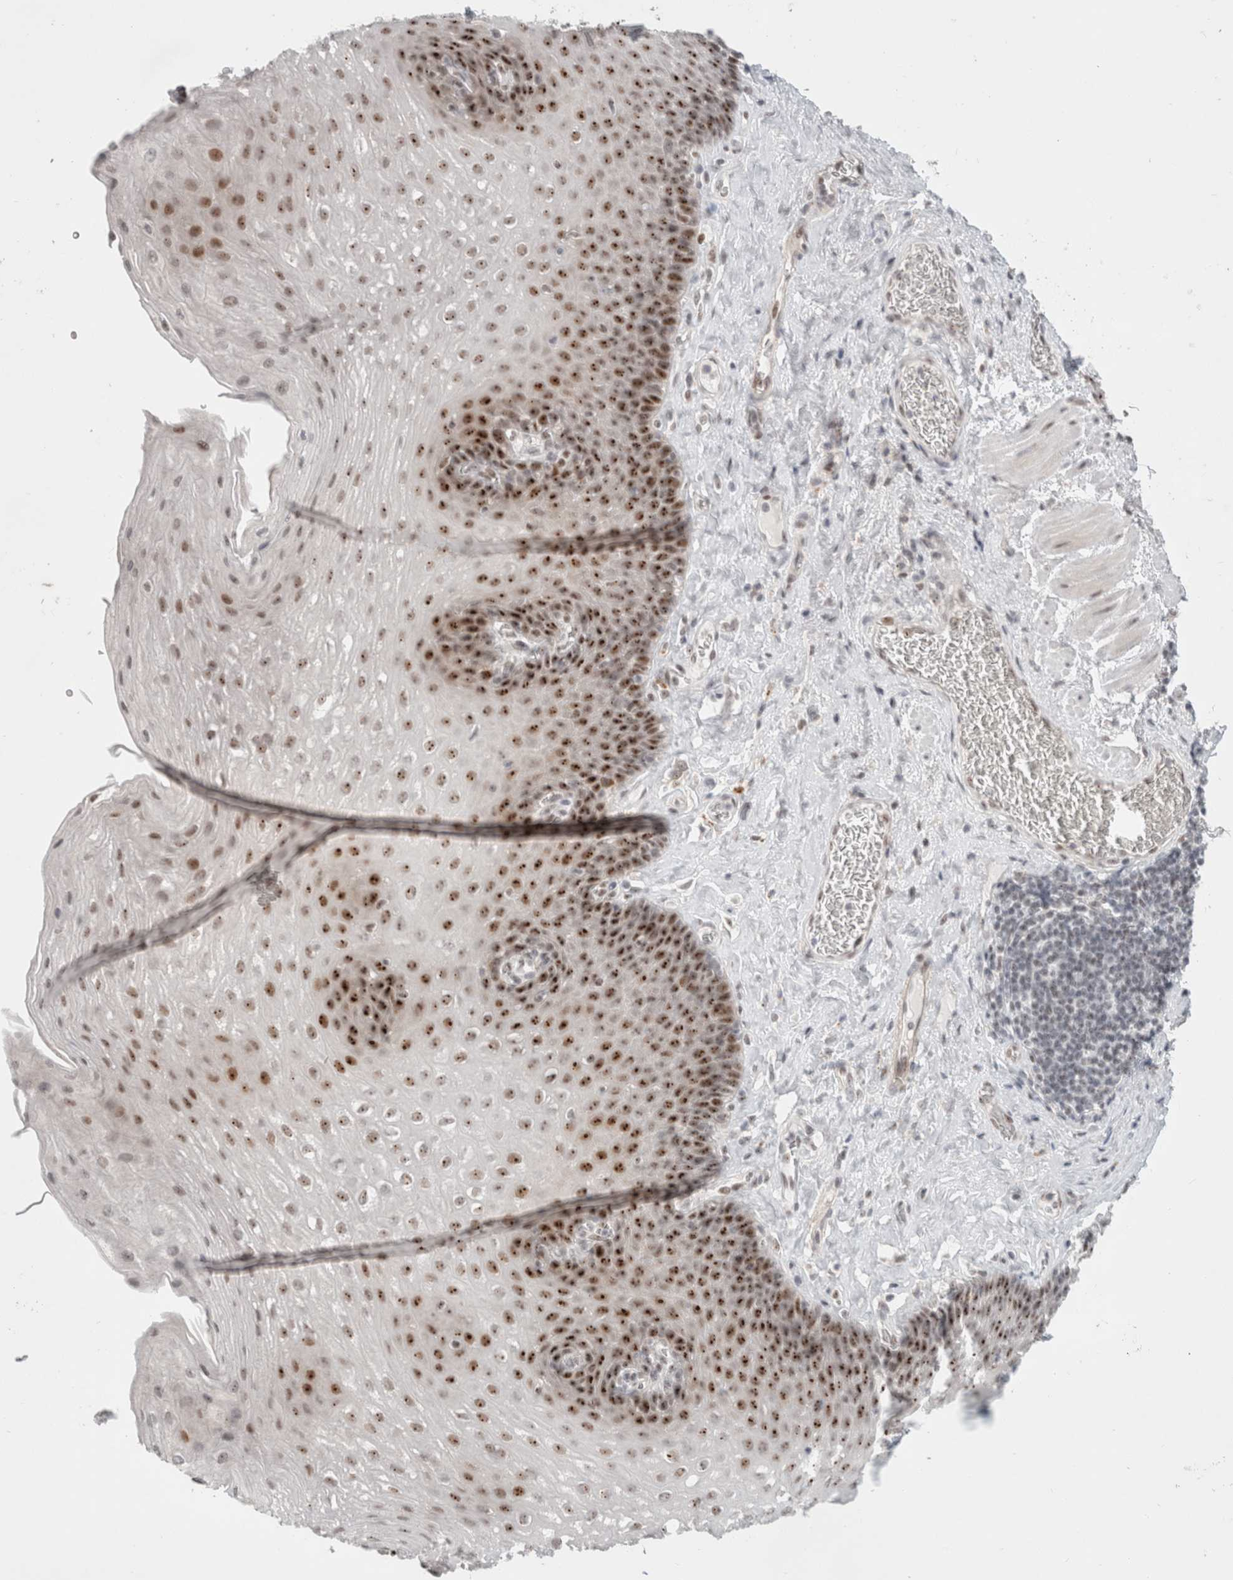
{"staining": {"intensity": "strong", "quantity": ">75%", "location": "nuclear"}, "tissue": "esophagus", "cell_type": "Squamous epithelial cells", "image_type": "normal", "snomed": [{"axis": "morphology", "description": "Normal tissue, NOS"}, {"axis": "topography", "description": "Esophagus"}], "caption": "The histopathology image shows immunohistochemical staining of normal esophagus. There is strong nuclear expression is present in approximately >75% of squamous epithelial cells.", "gene": "SENP6", "patient": {"sex": "female", "age": 66}}